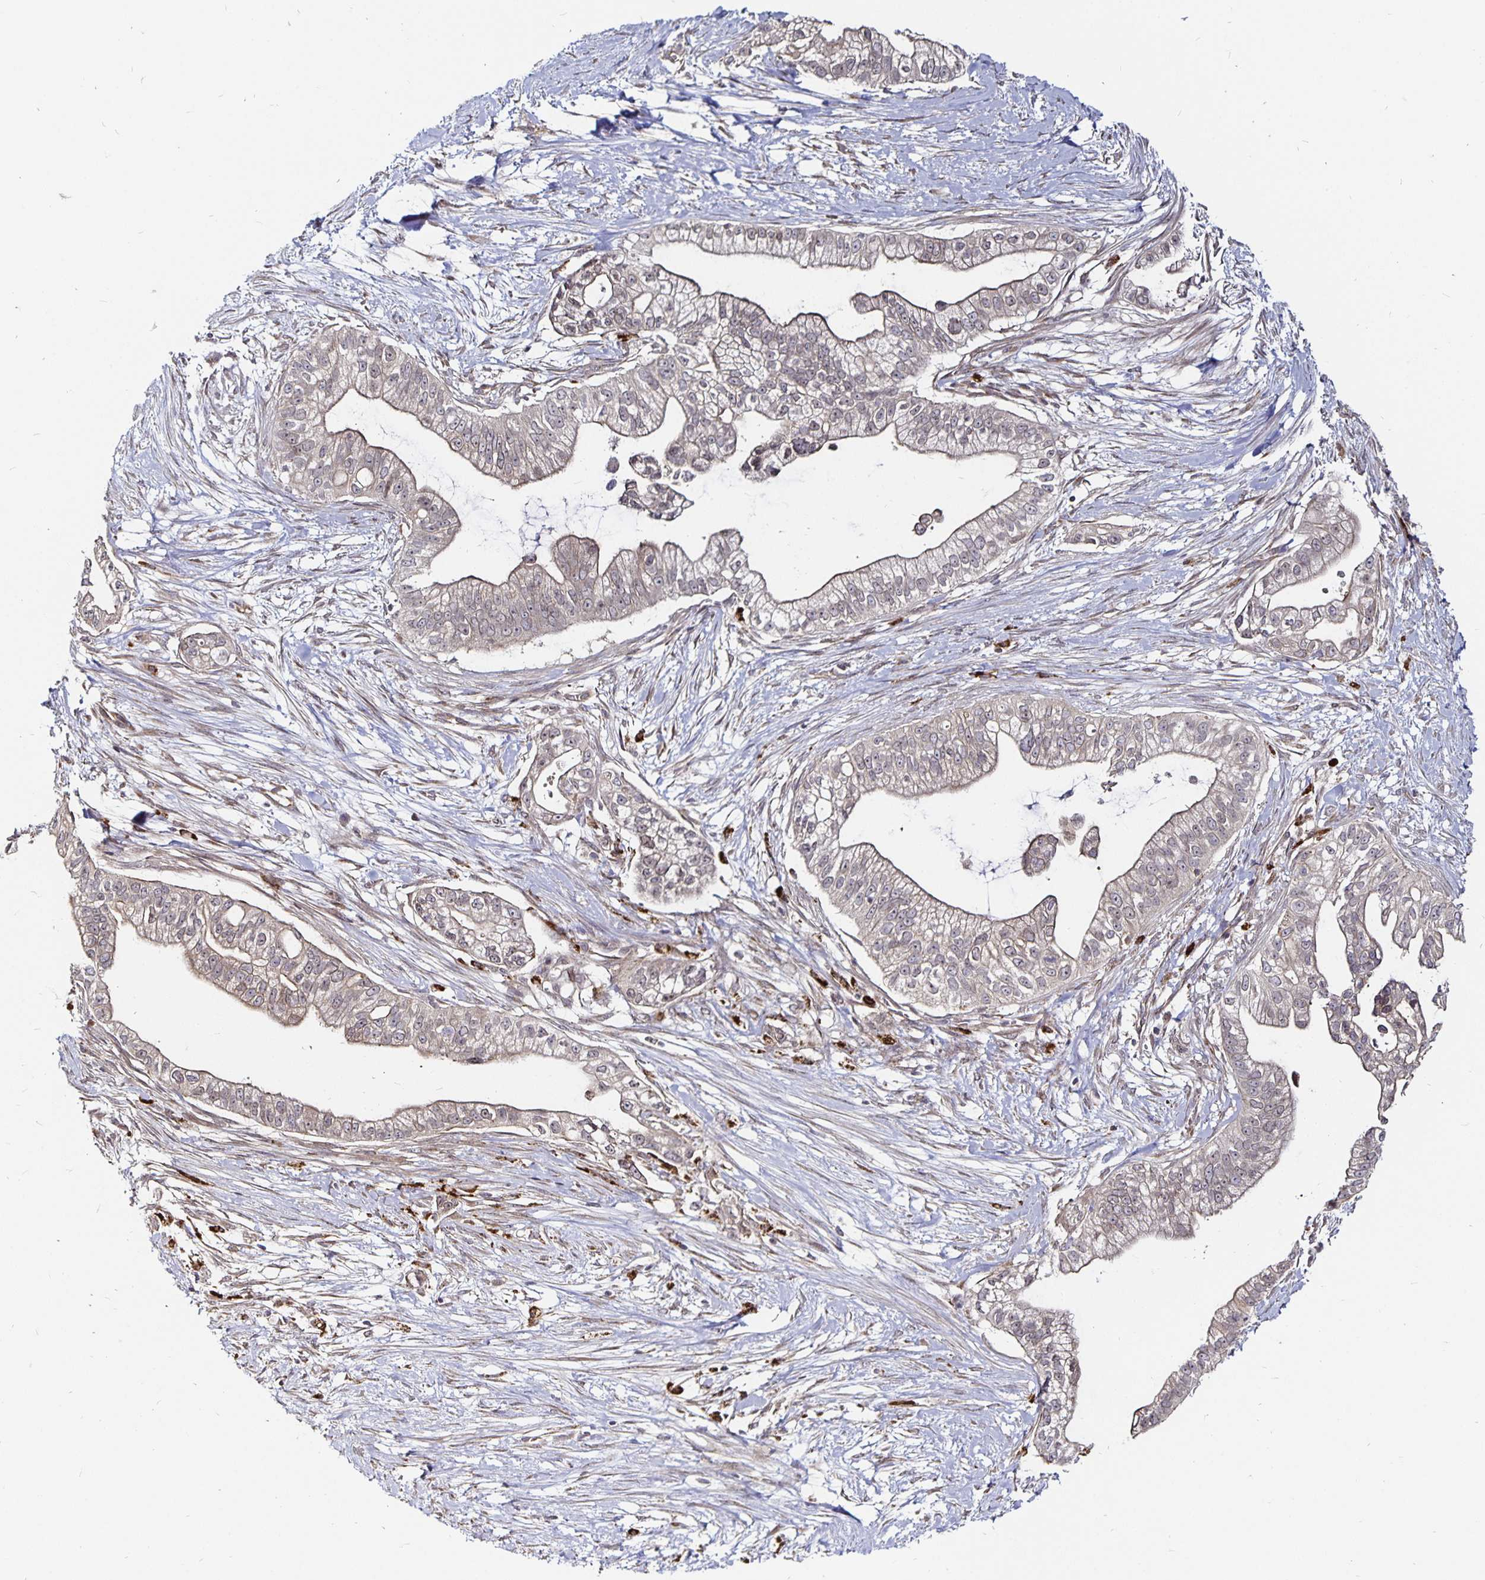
{"staining": {"intensity": "weak", "quantity": "<25%", "location": "cytoplasmic/membranous"}, "tissue": "pancreatic cancer", "cell_type": "Tumor cells", "image_type": "cancer", "snomed": [{"axis": "morphology", "description": "Adenocarcinoma, NOS"}, {"axis": "topography", "description": "Pancreas"}], "caption": "High magnification brightfield microscopy of pancreatic cancer stained with DAB (3,3'-diaminobenzidine) (brown) and counterstained with hematoxylin (blue): tumor cells show no significant positivity.", "gene": "CYP27A1", "patient": {"sex": "male", "age": 70}}